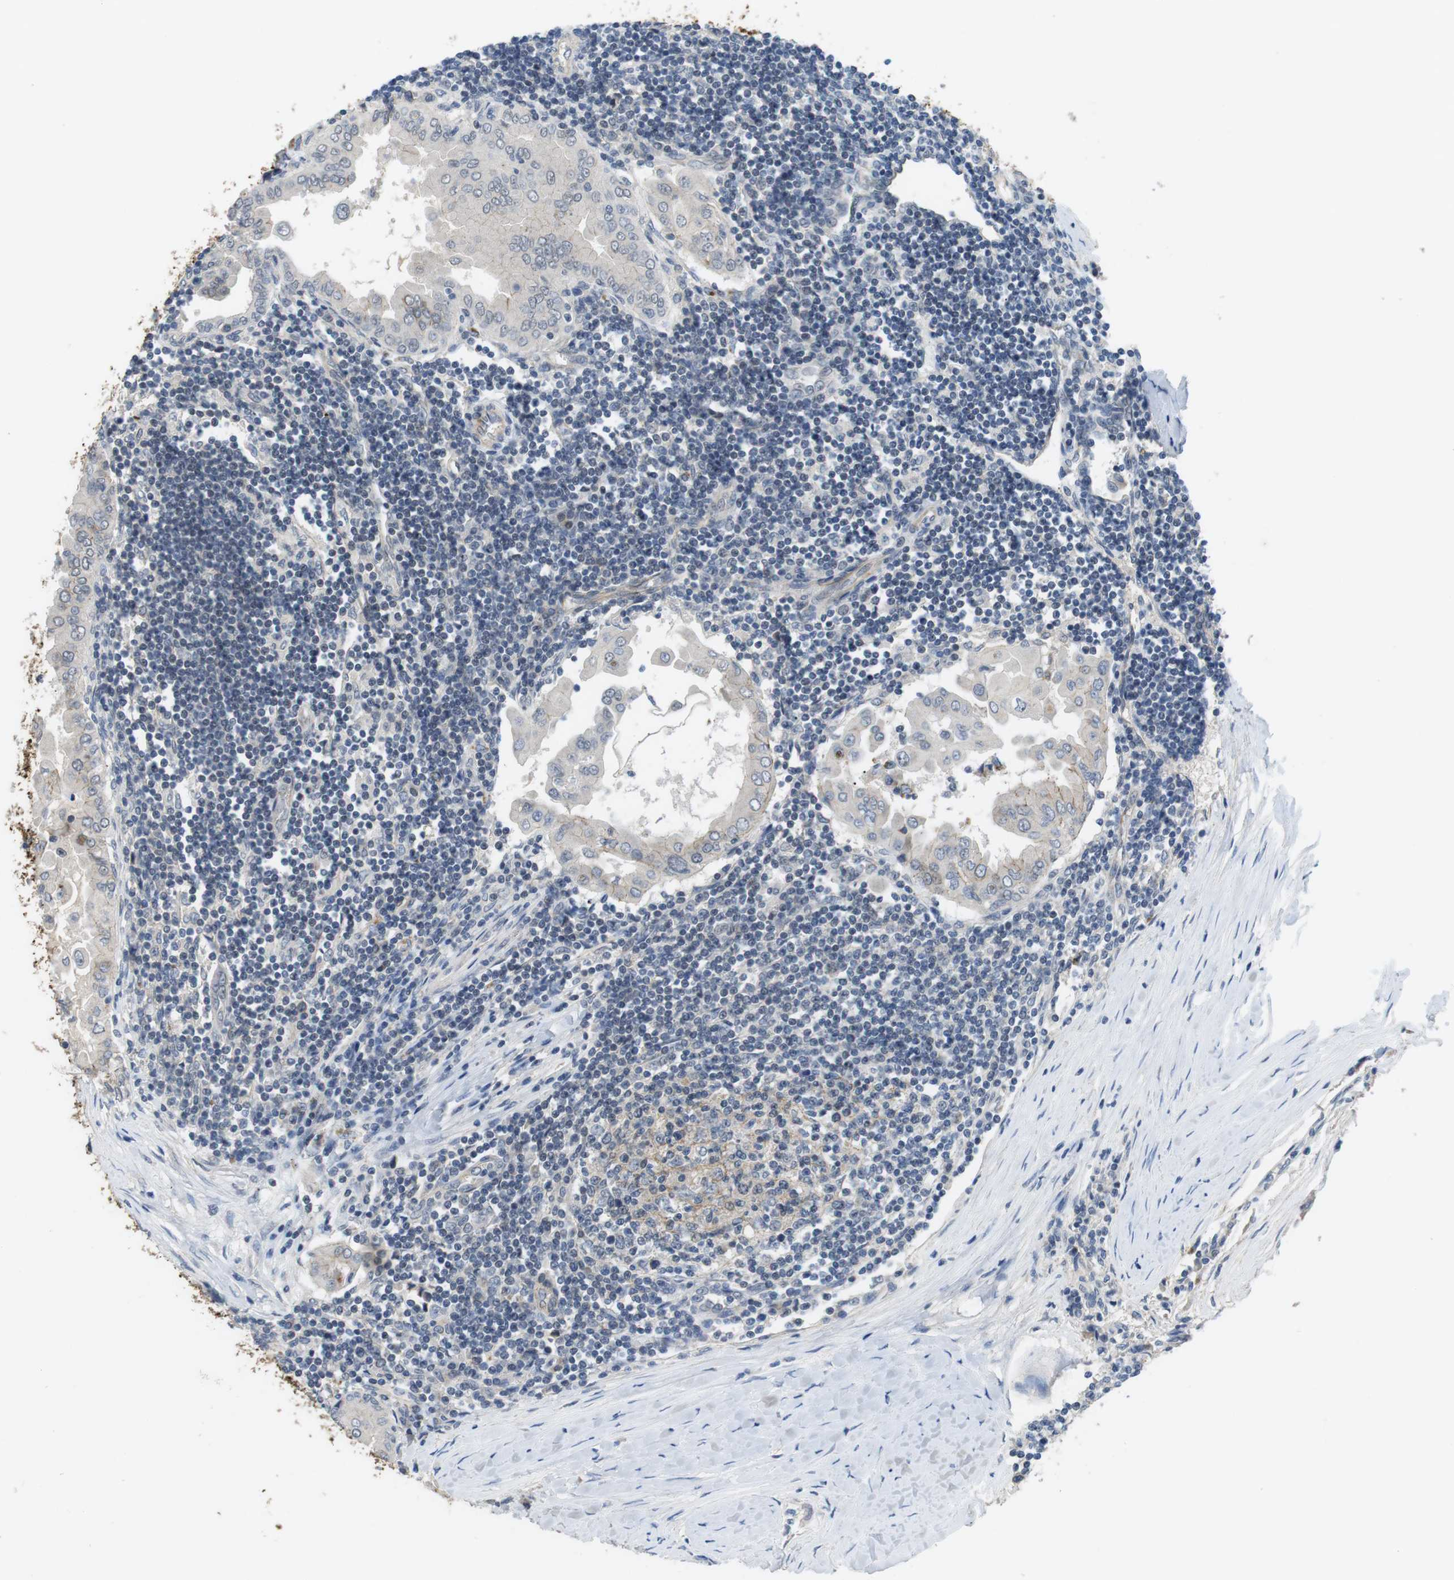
{"staining": {"intensity": "negative", "quantity": "none", "location": "none"}, "tissue": "thyroid cancer", "cell_type": "Tumor cells", "image_type": "cancer", "snomed": [{"axis": "morphology", "description": "Papillary adenocarcinoma, NOS"}, {"axis": "topography", "description": "Thyroid gland"}], "caption": "This micrograph is of thyroid cancer stained with IHC to label a protein in brown with the nuclei are counter-stained blue. There is no positivity in tumor cells.", "gene": "NECTIN1", "patient": {"sex": "male", "age": 33}}